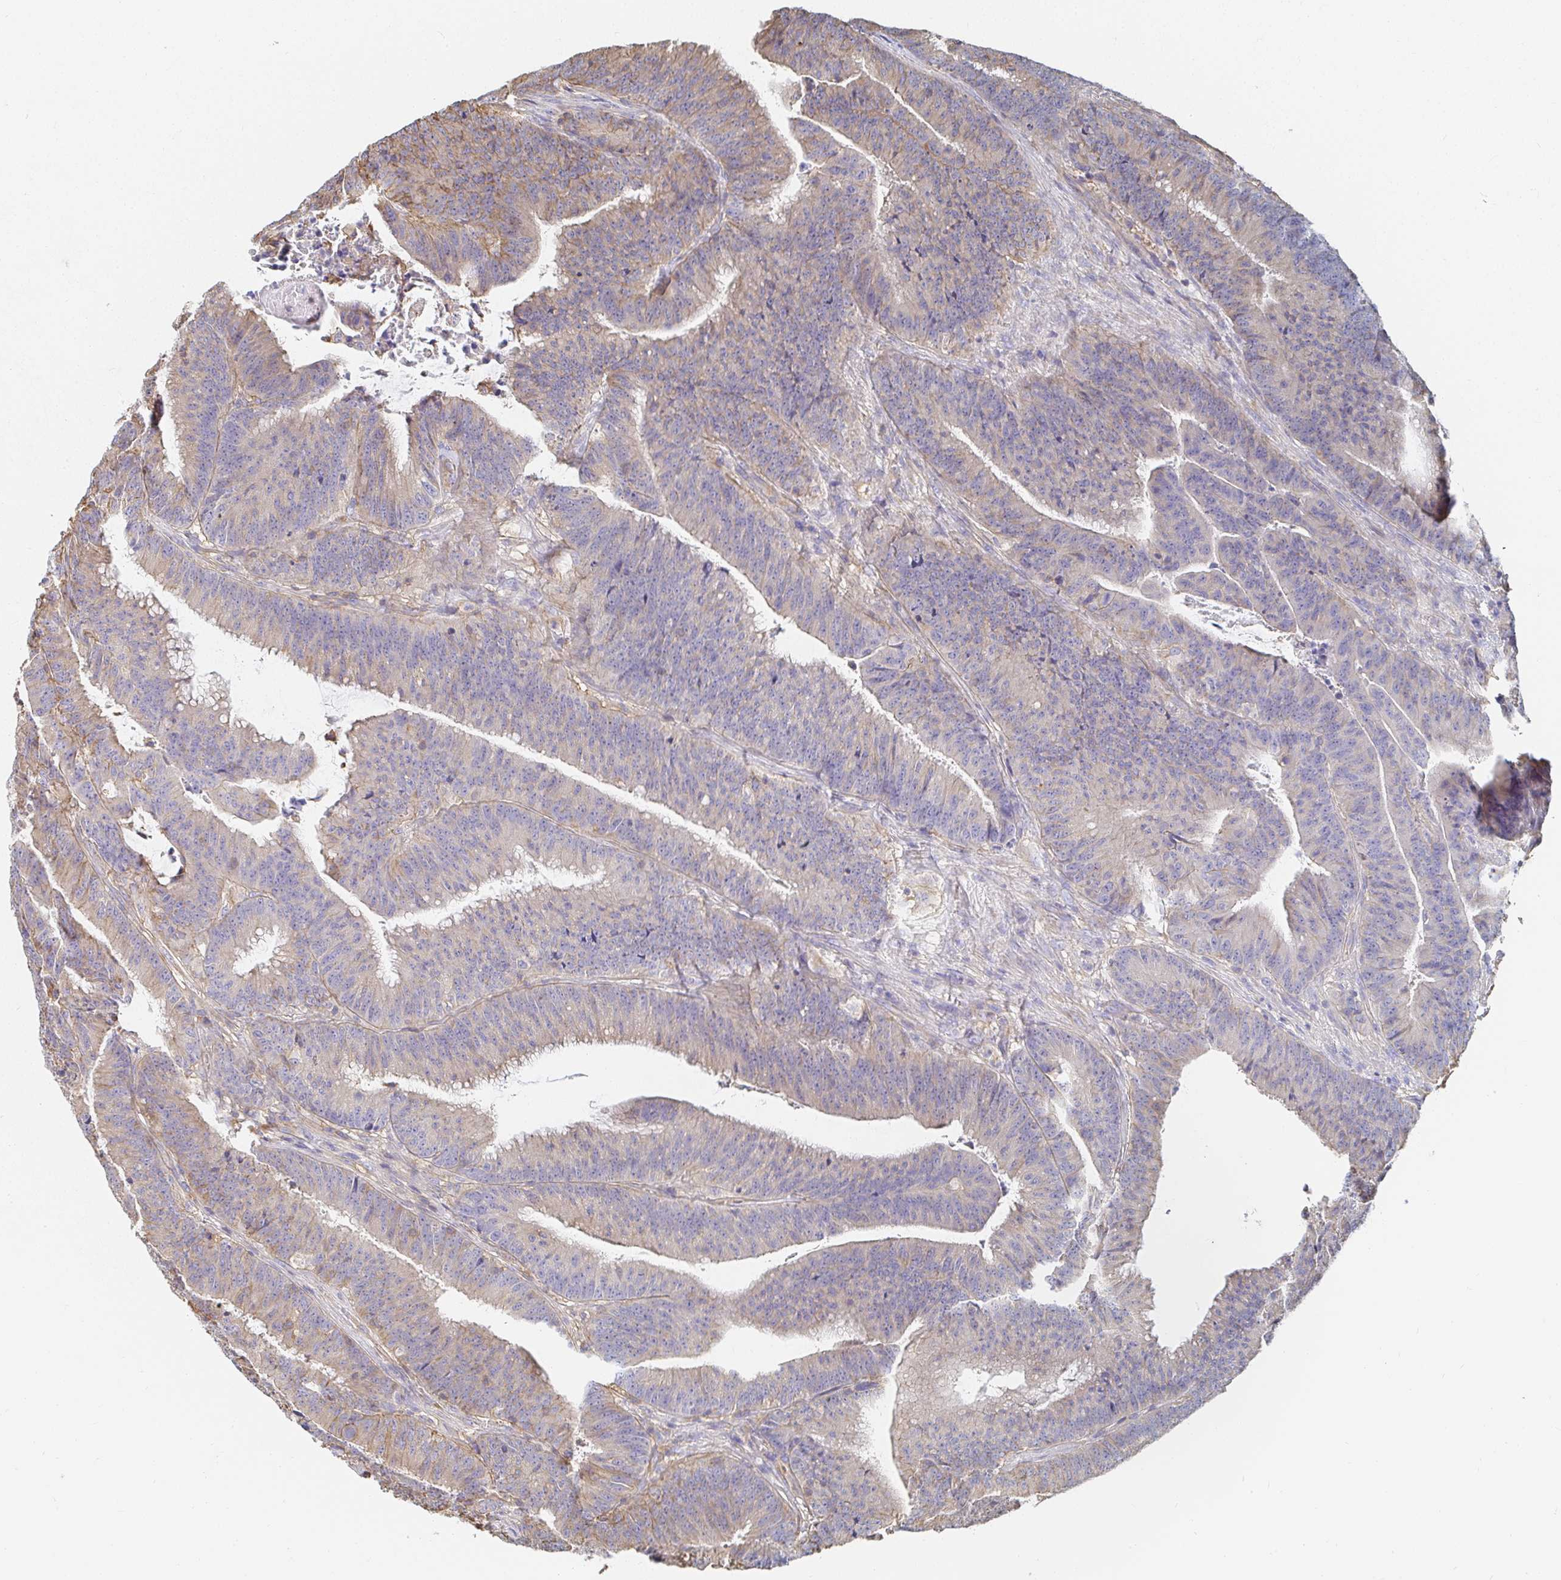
{"staining": {"intensity": "moderate", "quantity": "25%-75%", "location": "cytoplasmic/membranous"}, "tissue": "colorectal cancer", "cell_type": "Tumor cells", "image_type": "cancer", "snomed": [{"axis": "morphology", "description": "Adenocarcinoma, NOS"}, {"axis": "topography", "description": "Colon"}], "caption": "This histopathology image reveals IHC staining of colorectal cancer (adenocarcinoma), with medium moderate cytoplasmic/membranous expression in about 25%-75% of tumor cells.", "gene": "TSPAN19", "patient": {"sex": "female", "age": 78}}